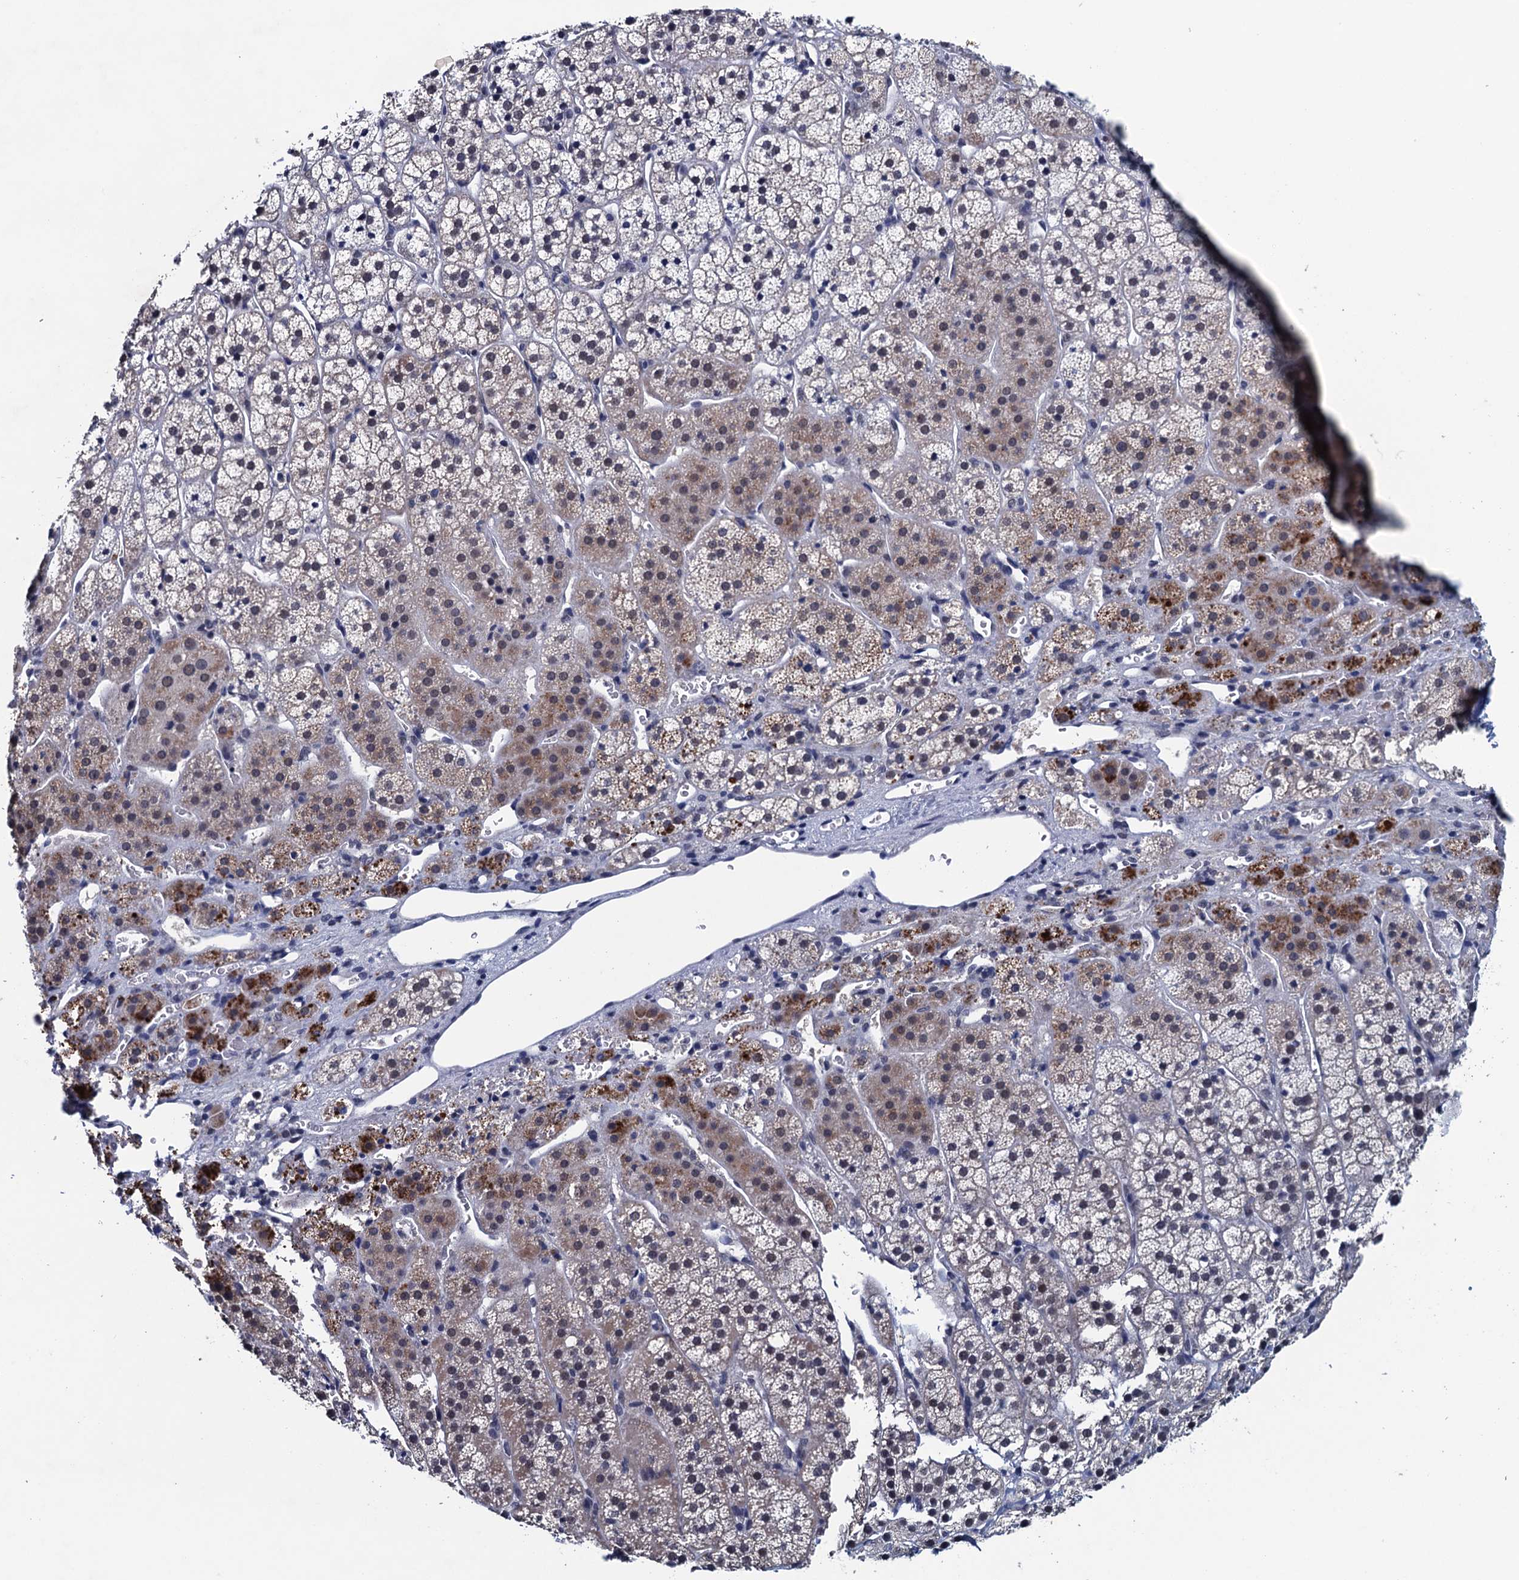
{"staining": {"intensity": "weak", "quantity": "25%-75%", "location": "cytoplasmic/membranous"}, "tissue": "adrenal gland", "cell_type": "Glandular cells", "image_type": "normal", "snomed": [{"axis": "morphology", "description": "Normal tissue, NOS"}, {"axis": "topography", "description": "Adrenal gland"}], "caption": "Protein staining of benign adrenal gland exhibits weak cytoplasmic/membranous expression in approximately 25%-75% of glandular cells.", "gene": "FNBP4", "patient": {"sex": "female", "age": 44}}